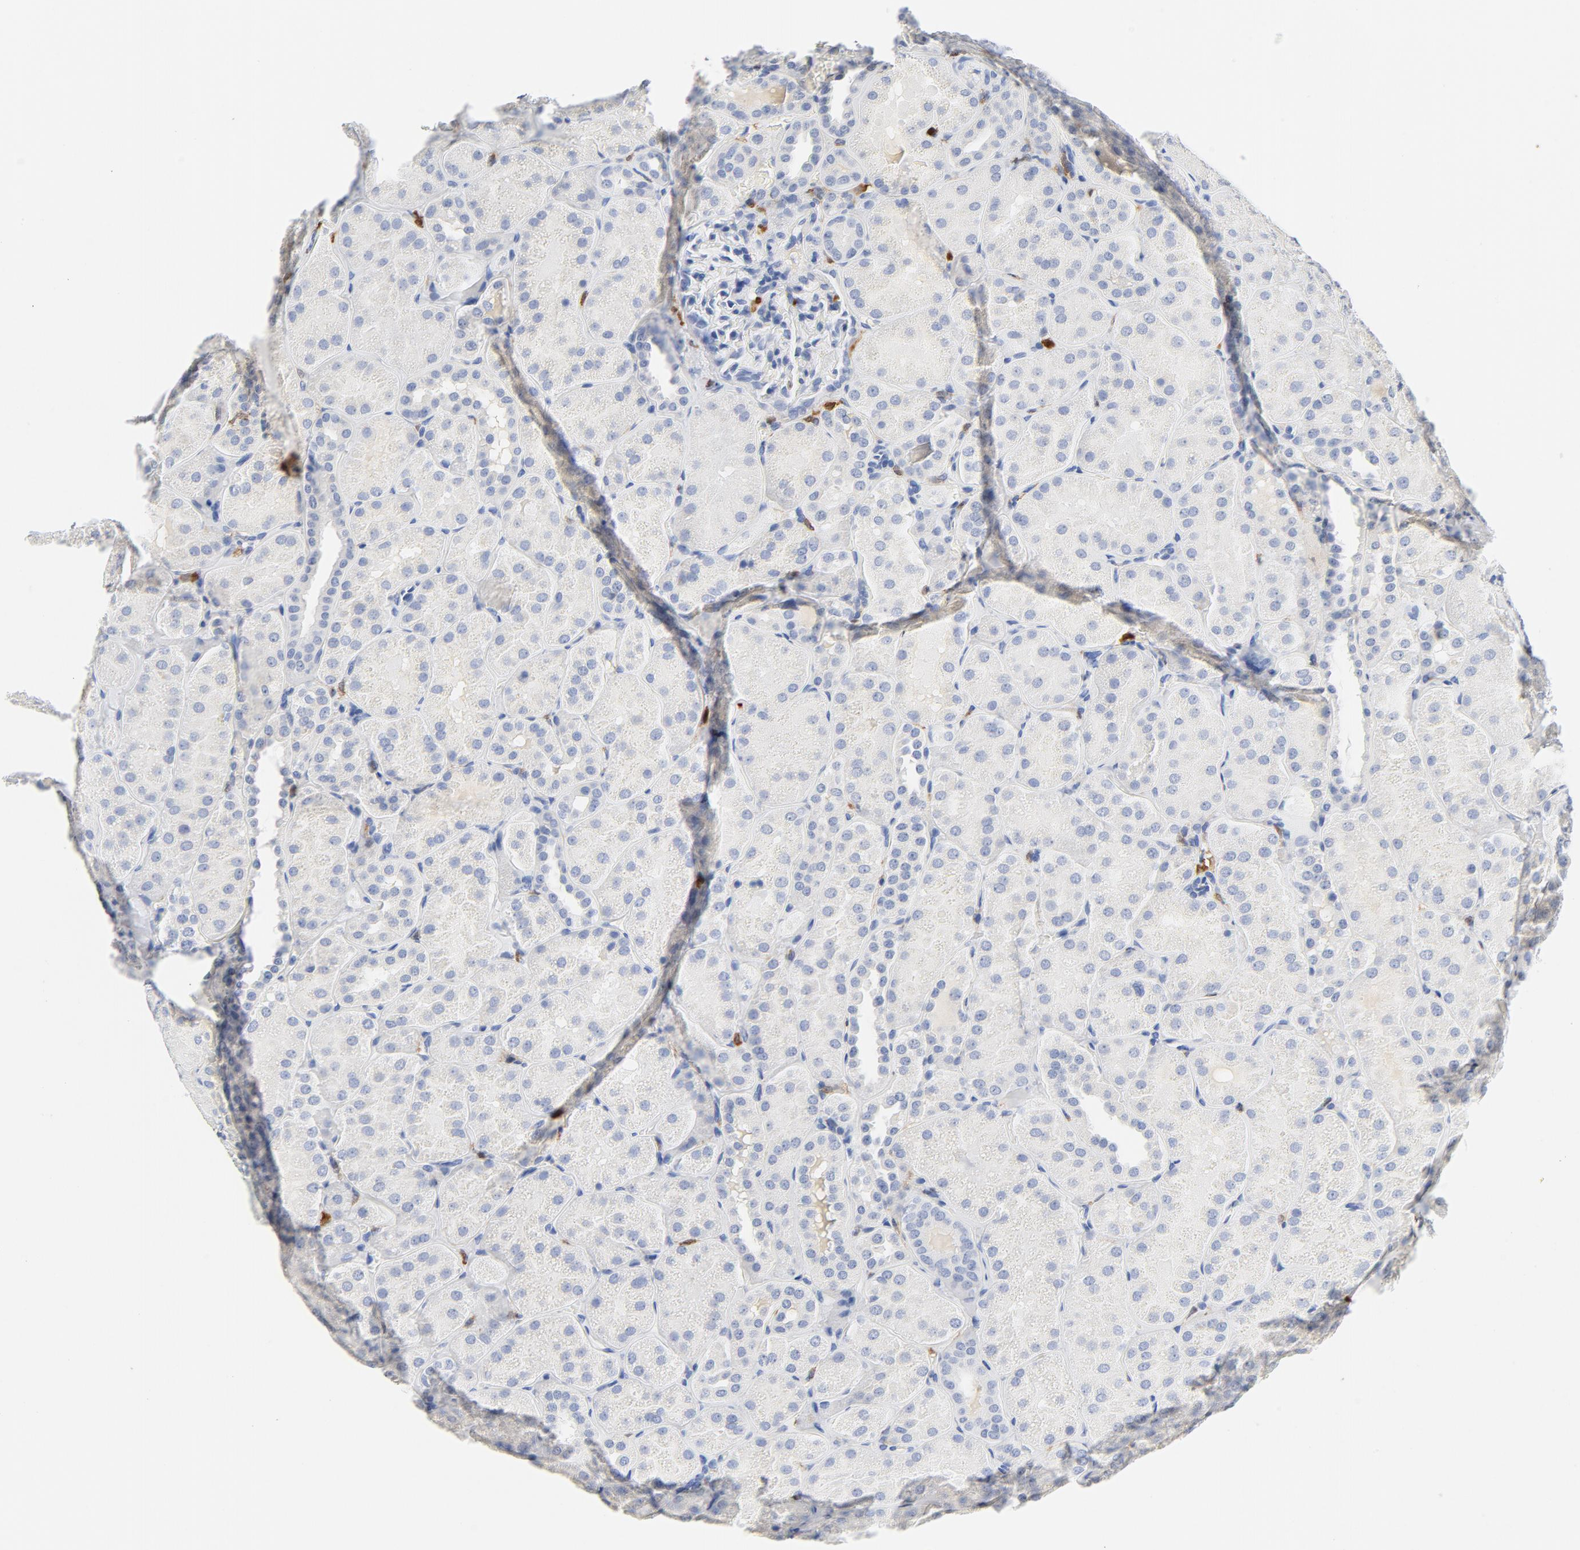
{"staining": {"intensity": "negative", "quantity": "none", "location": "none"}, "tissue": "kidney", "cell_type": "Cells in glomeruli", "image_type": "normal", "snomed": [{"axis": "morphology", "description": "Normal tissue, NOS"}, {"axis": "topography", "description": "Kidney"}], "caption": "A high-resolution image shows IHC staining of unremarkable kidney, which demonstrates no significant expression in cells in glomeruli. (DAB immunohistochemistry visualized using brightfield microscopy, high magnification).", "gene": "NCF1", "patient": {"sex": "male", "age": 28}}